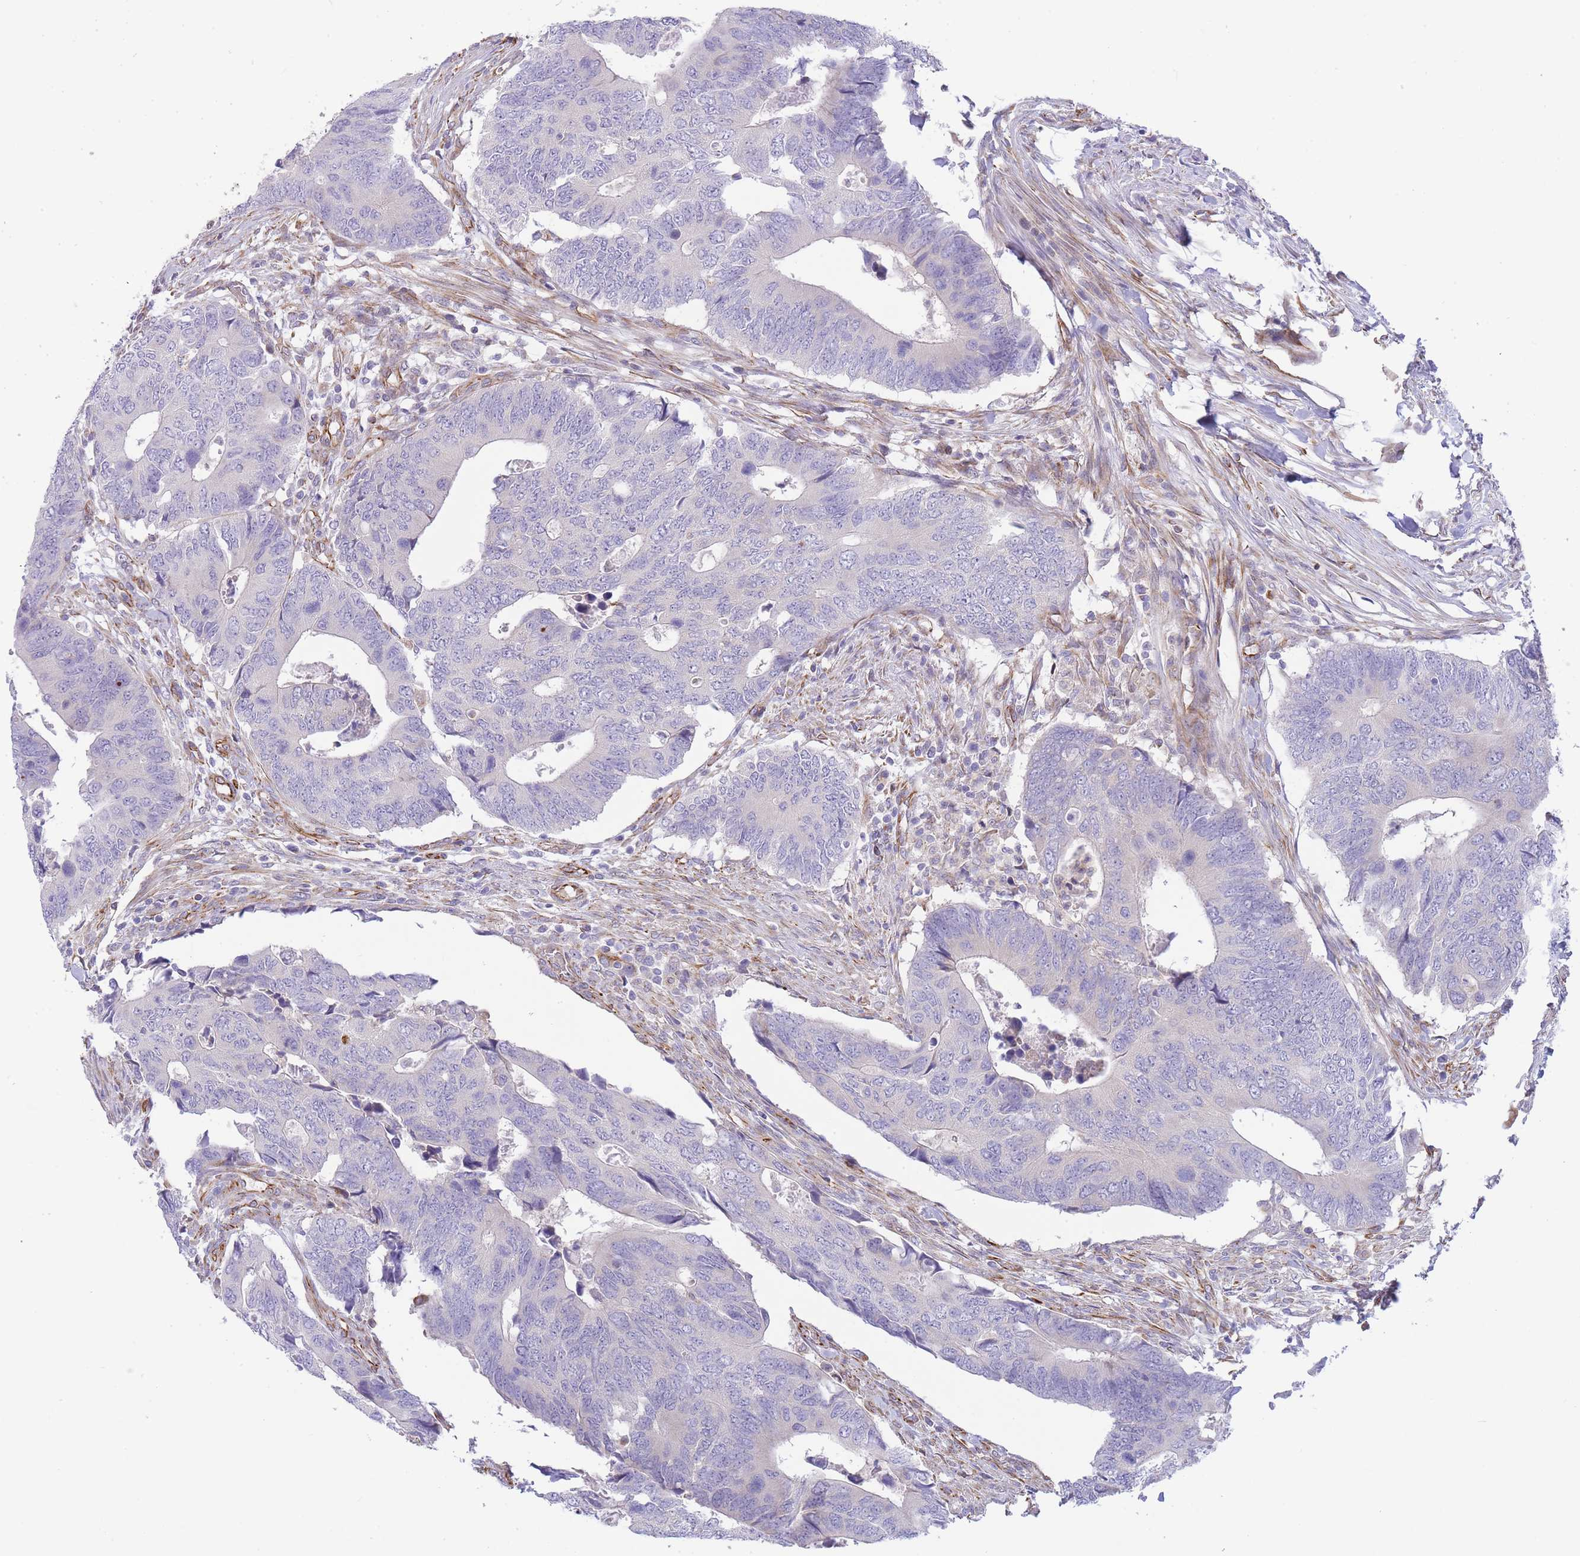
{"staining": {"intensity": "negative", "quantity": "none", "location": "none"}, "tissue": "colorectal cancer", "cell_type": "Tumor cells", "image_type": "cancer", "snomed": [{"axis": "morphology", "description": "Adenocarcinoma, NOS"}, {"axis": "topography", "description": "Colon"}], "caption": "An image of colorectal adenocarcinoma stained for a protein shows no brown staining in tumor cells.", "gene": "ECPAS", "patient": {"sex": "male", "age": 87}}